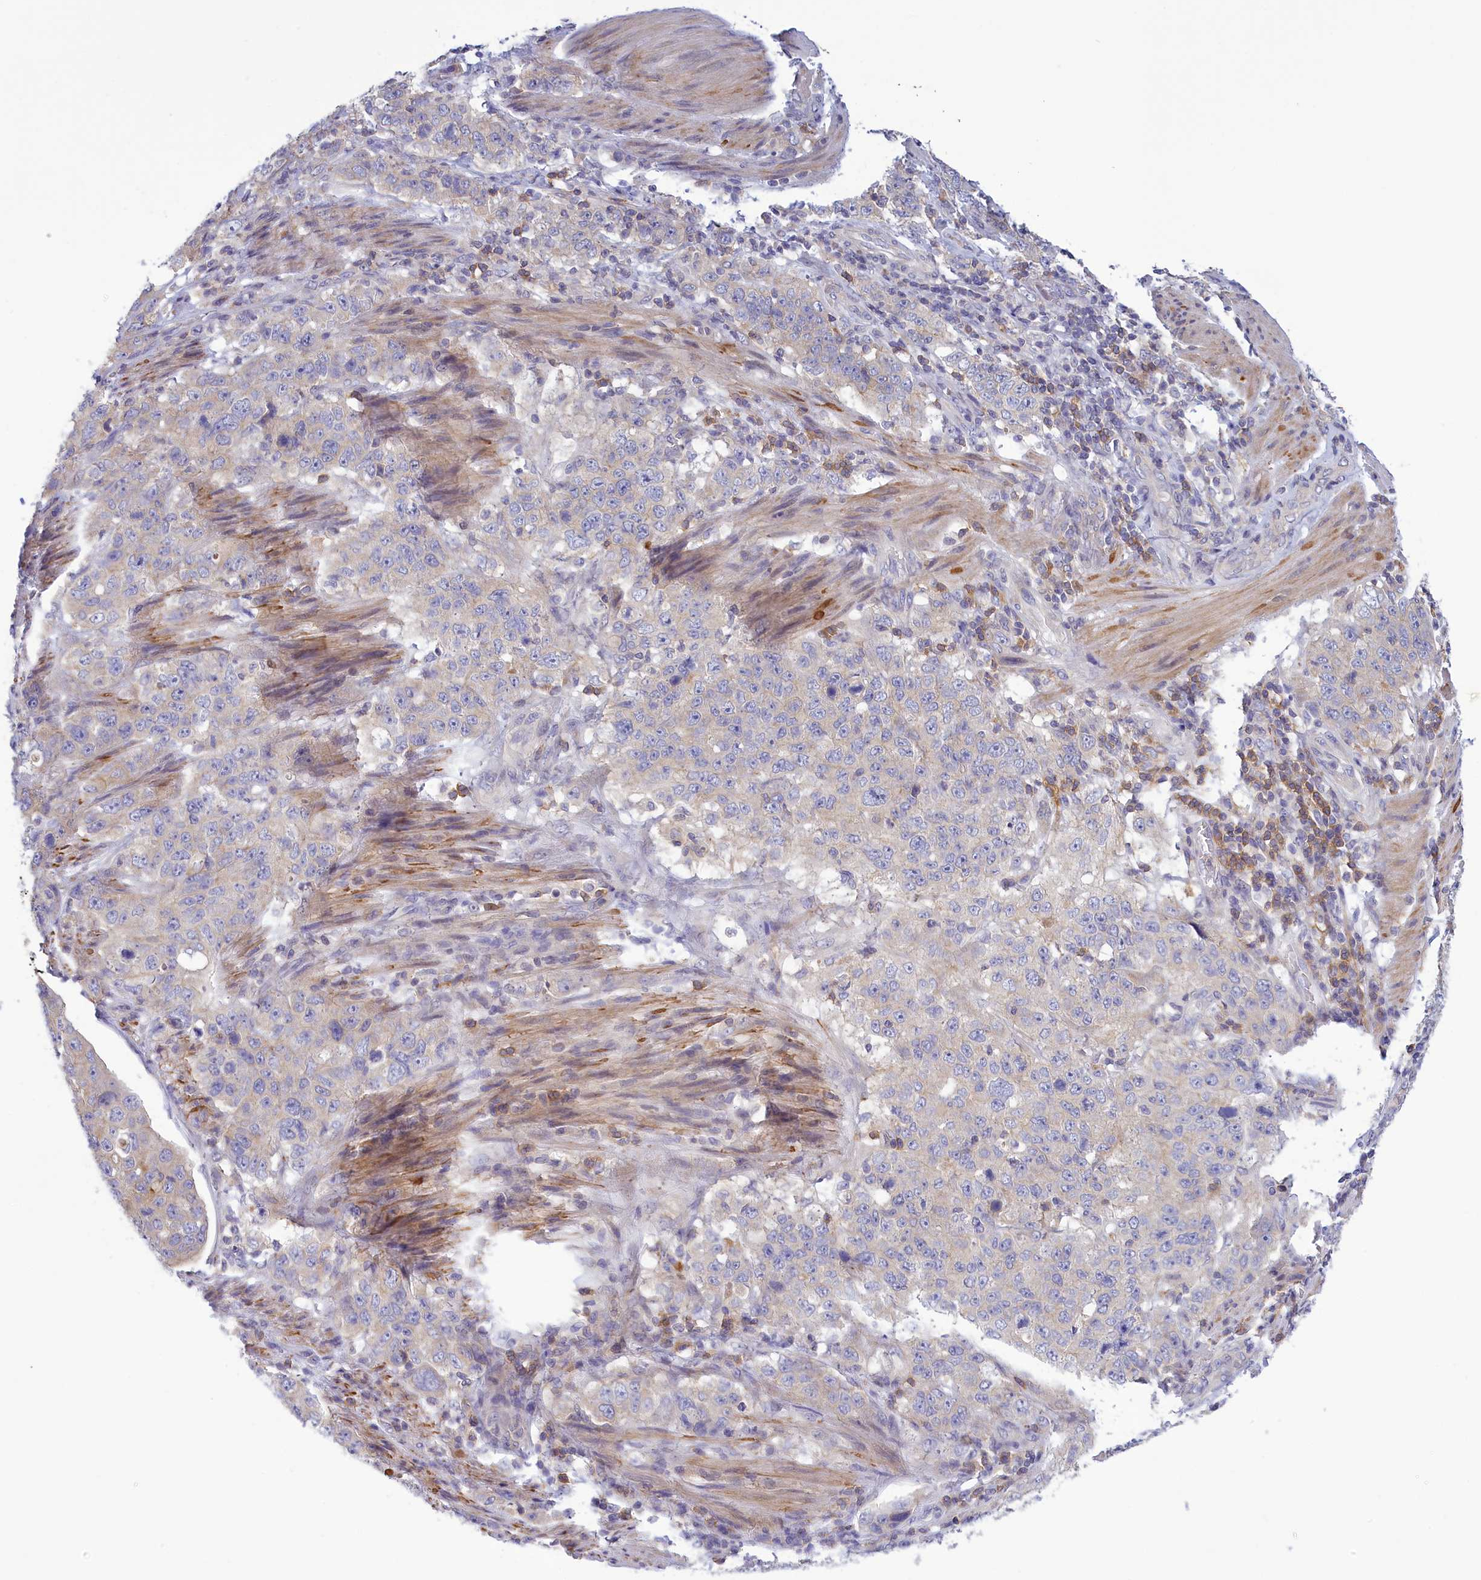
{"staining": {"intensity": "negative", "quantity": "none", "location": "none"}, "tissue": "stomach cancer", "cell_type": "Tumor cells", "image_type": "cancer", "snomed": [{"axis": "morphology", "description": "Adenocarcinoma, NOS"}, {"axis": "topography", "description": "Stomach"}], "caption": "Tumor cells are negative for brown protein staining in stomach cancer. The staining was performed using DAB (3,3'-diaminobenzidine) to visualize the protein expression in brown, while the nuclei were stained in blue with hematoxylin (Magnification: 20x).", "gene": "CORO2A", "patient": {"sex": "male", "age": 48}}